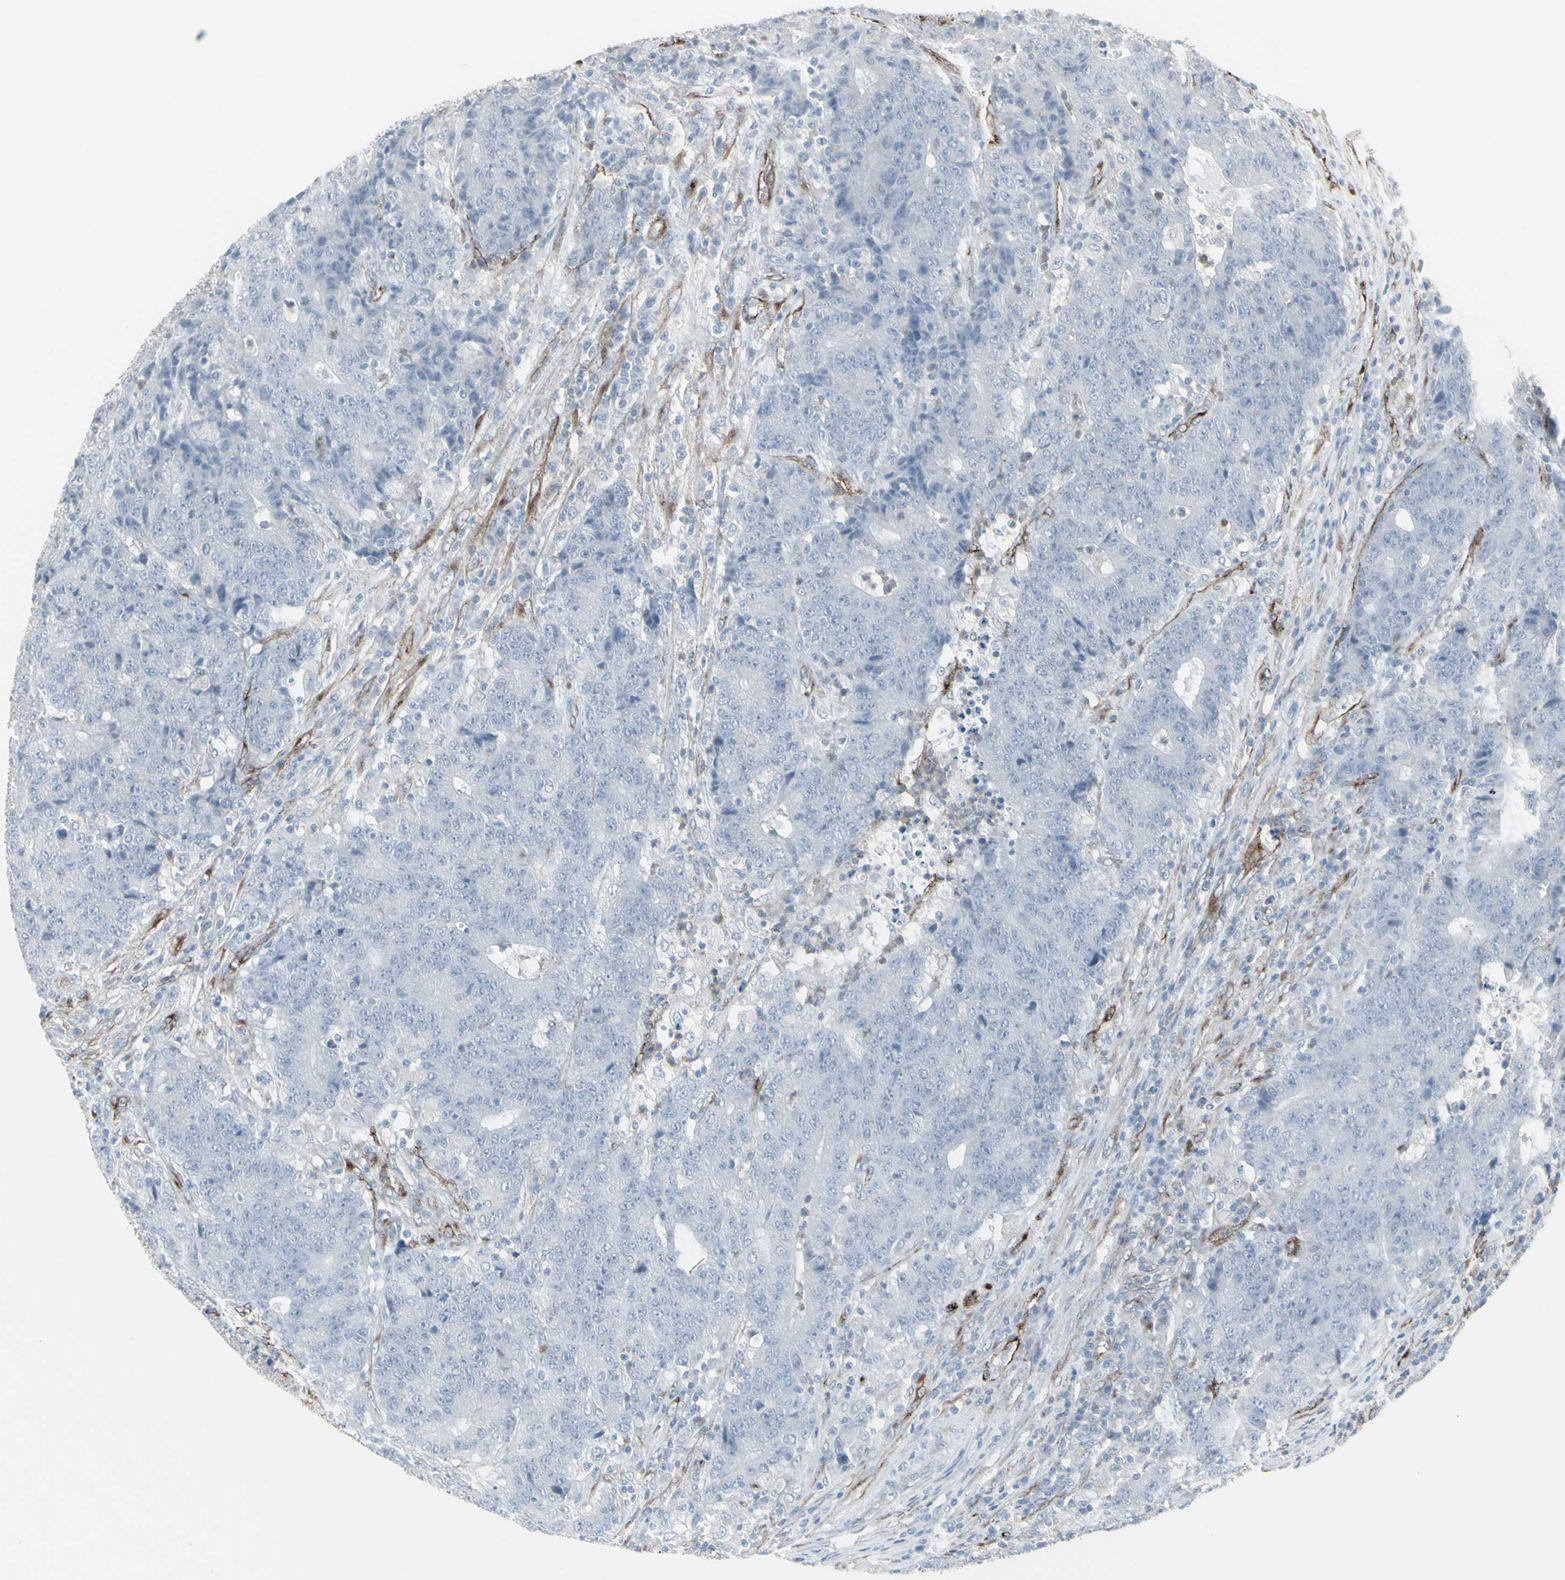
{"staining": {"intensity": "negative", "quantity": "none", "location": "none"}, "tissue": "colorectal cancer", "cell_type": "Tumor cells", "image_type": "cancer", "snomed": [{"axis": "morphology", "description": "Normal tissue, NOS"}, {"axis": "morphology", "description": "Adenocarcinoma, NOS"}, {"axis": "topography", "description": "Colon"}], "caption": "Immunohistochemistry (IHC) of human colorectal cancer (adenocarcinoma) demonstrates no staining in tumor cells.", "gene": "GJA1", "patient": {"sex": "female", "age": 75}}